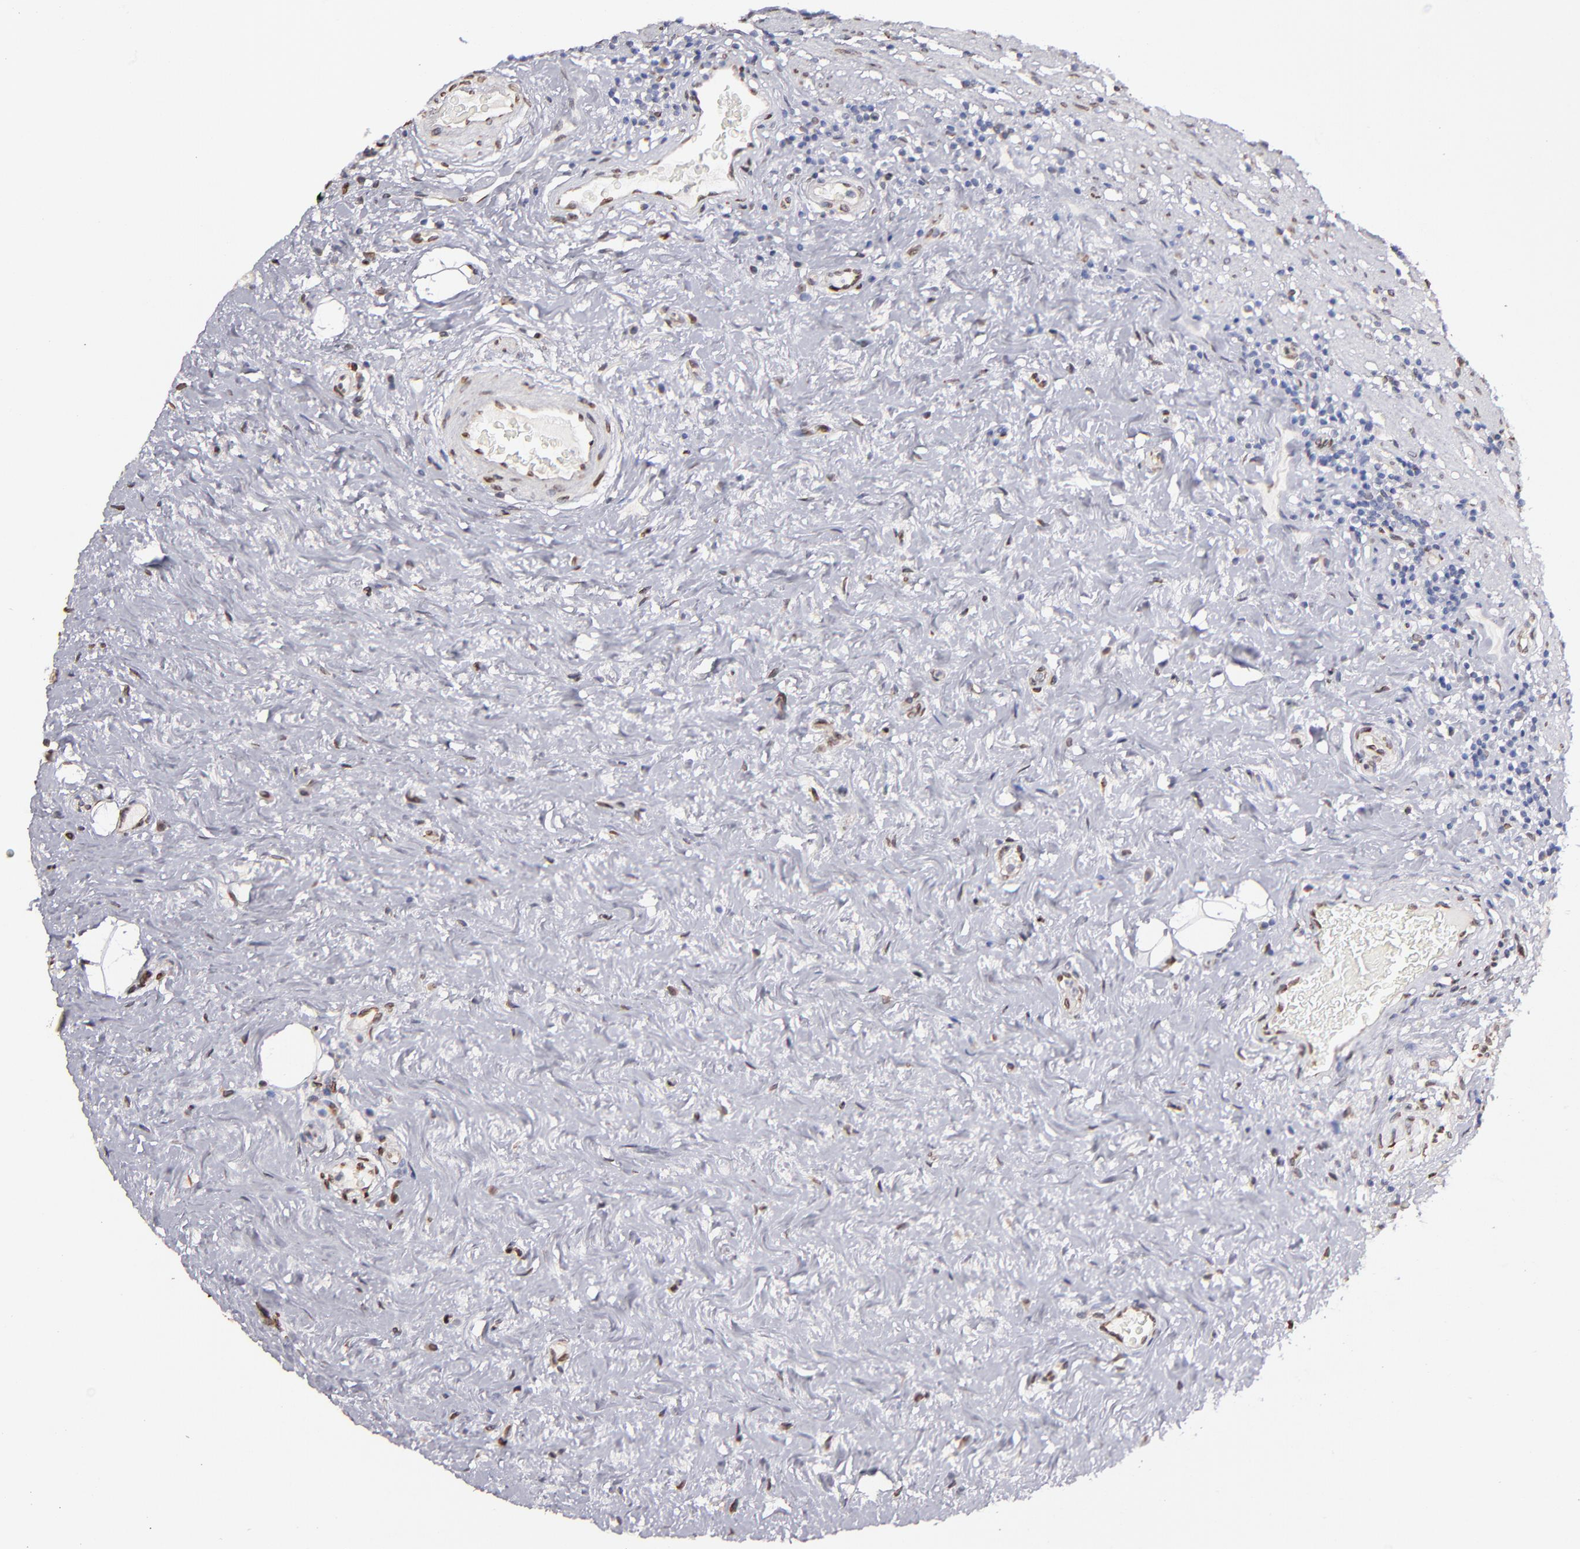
{"staining": {"intensity": "weak", "quantity": "25%-75%", "location": "cytoplasmic/membranous,nuclear"}, "tissue": "stomach", "cell_type": "Glandular cells", "image_type": "normal", "snomed": [{"axis": "morphology", "description": "Normal tissue, NOS"}, {"axis": "topography", "description": "Stomach, lower"}], "caption": "Immunohistochemistry (IHC) image of benign human stomach stained for a protein (brown), which reveals low levels of weak cytoplasmic/membranous,nuclear staining in about 25%-75% of glandular cells.", "gene": "PUM3", "patient": {"sex": "male", "age": 56}}